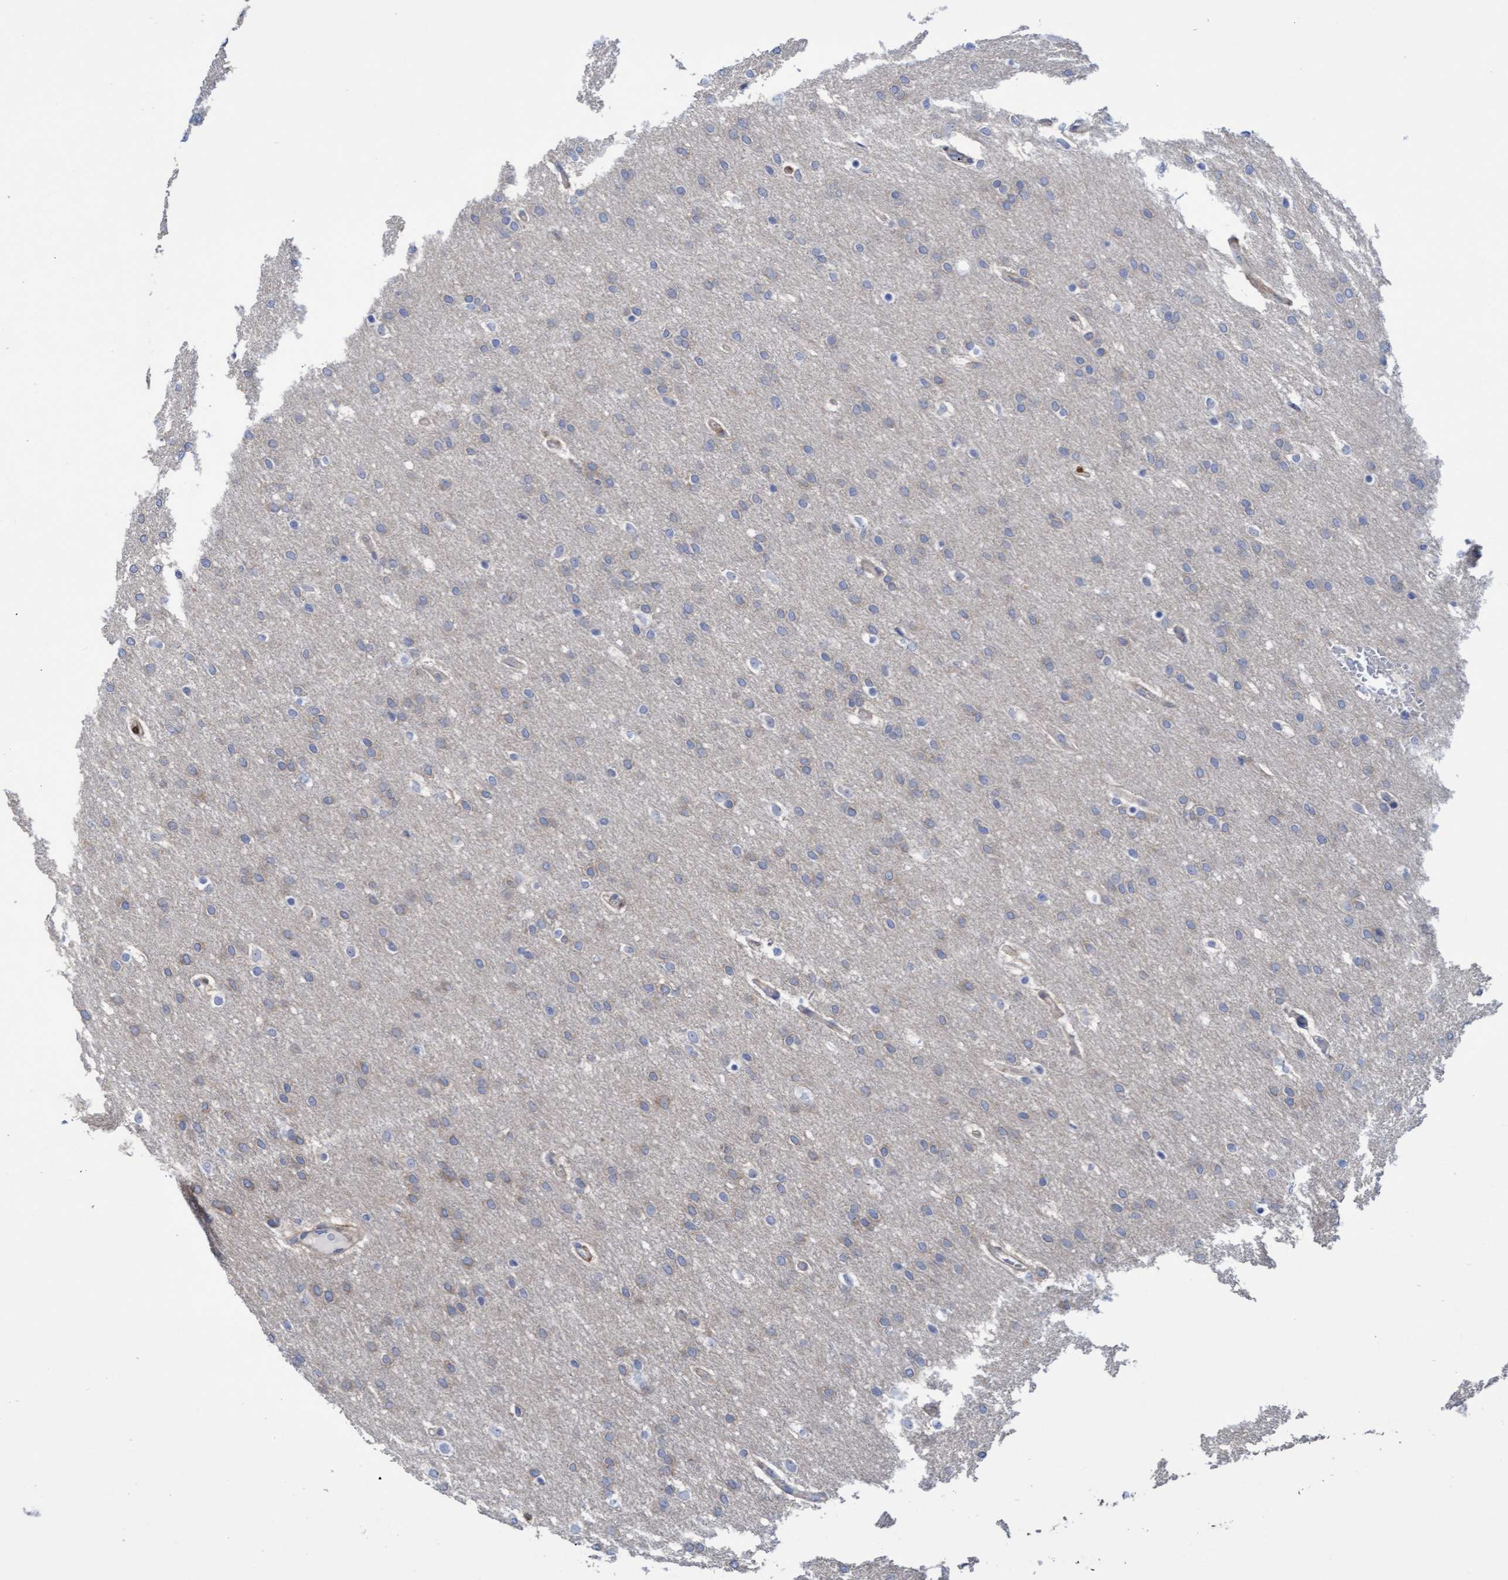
{"staining": {"intensity": "negative", "quantity": "none", "location": "none"}, "tissue": "glioma", "cell_type": "Tumor cells", "image_type": "cancer", "snomed": [{"axis": "morphology", "description": "Glioma, malignant, Low grade"}, {"axis": "topography", "description": "Brain"}], "caption": "Immunohistochemistry photomicrograph of neoplastic tissue: glioma stained with DAB reveals no significant protein staining in tumor cells. (Brightfield microscopy of DAB immunohistochemistry (IHC) at high magnification).", "gene": "FNBP1", "patient": {"sex": "female", "age": 37}}